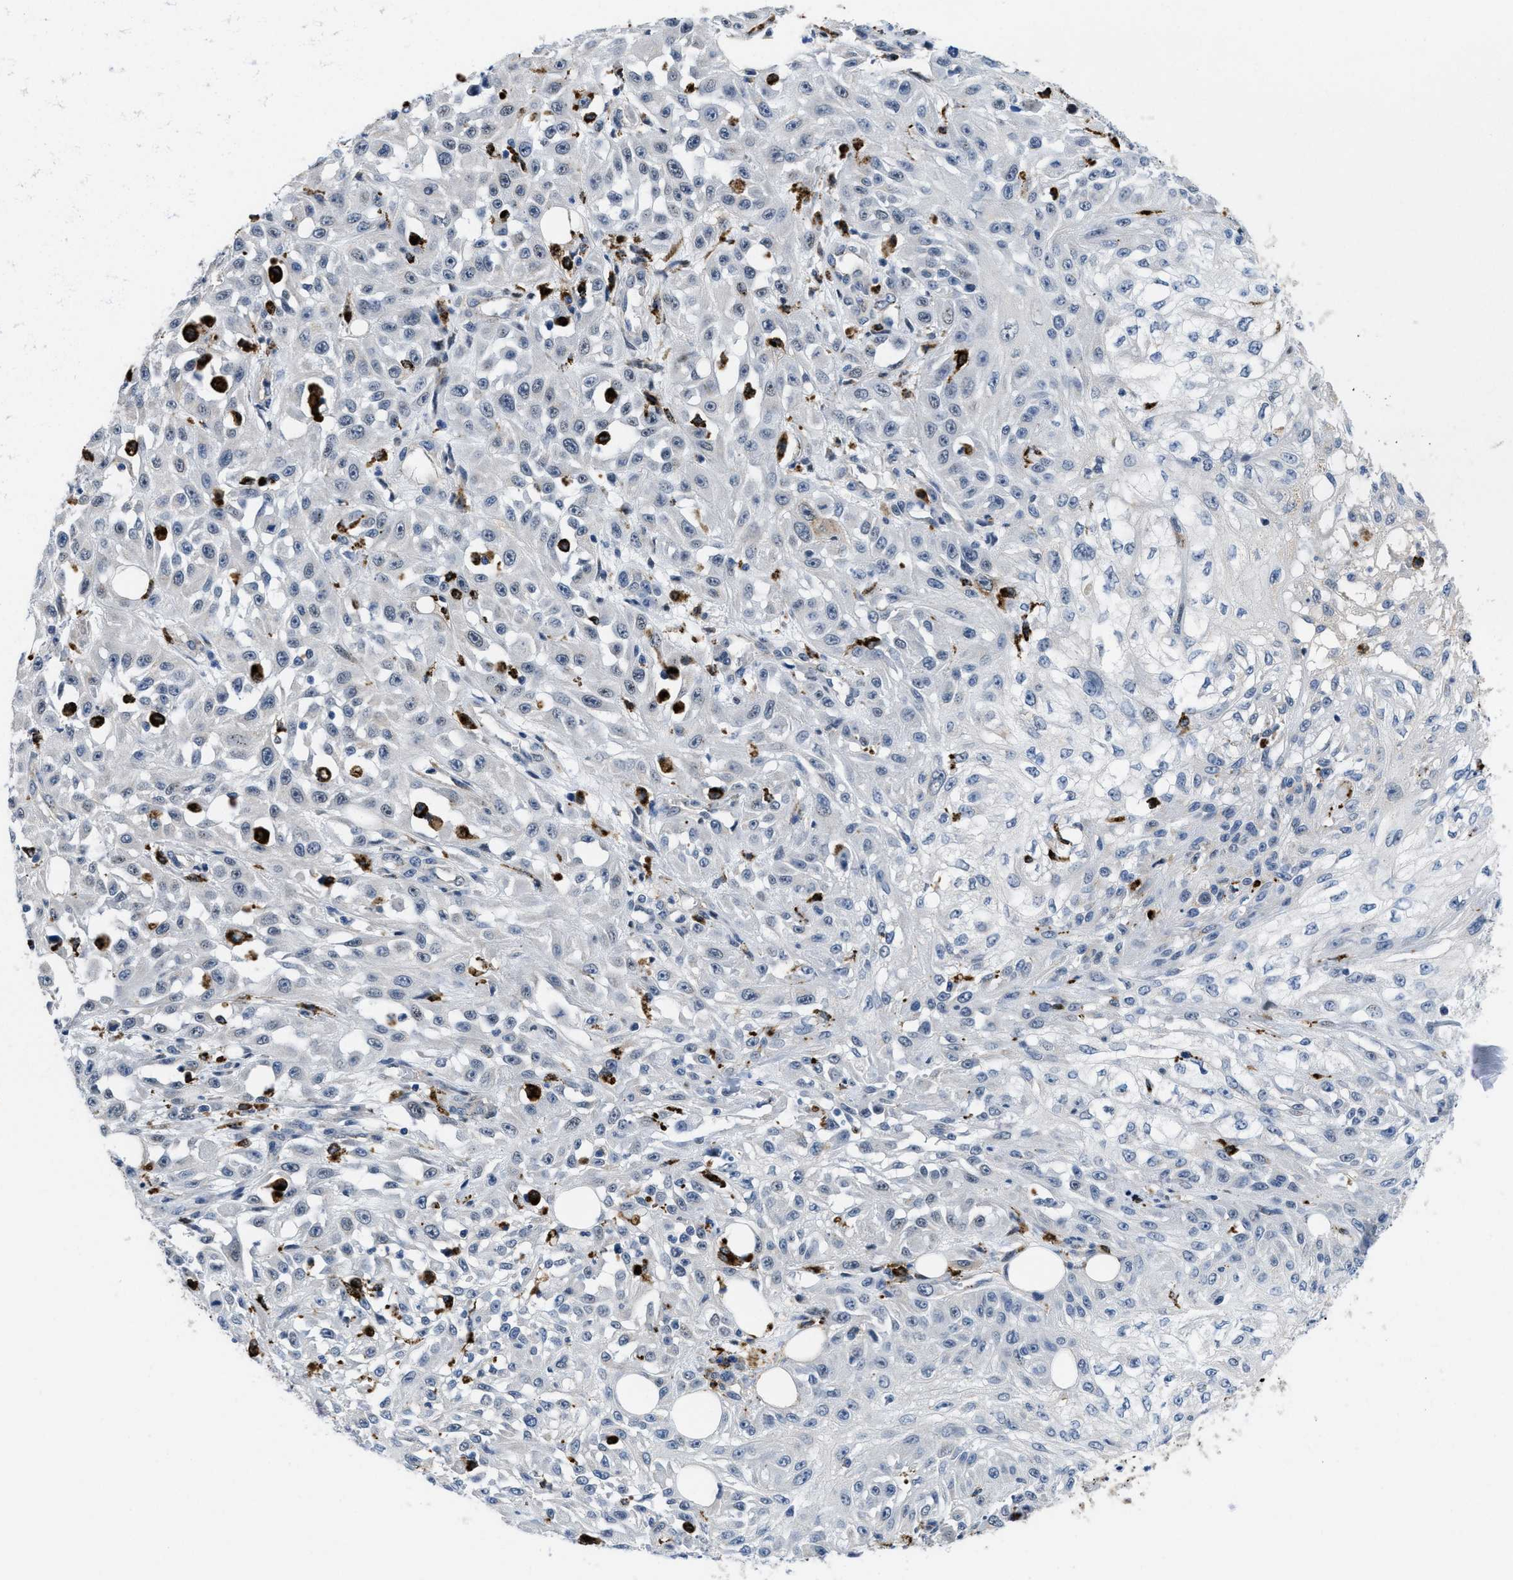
{"staining": {"intensity": "negative", "quantity": "none", "location": "none"}, "tissue": "skin cancer", "cell_type": "Tumor cells", "image_type": "cancer", "snomed": [{"axis": "morphology", "description": "Squamous cell carcinoma, NOS"}, {"axis": "morphology", "description": "Squamous cell carcinoma, metastatic, NOS"}, {"axis": "topography", "description": "Skin"}, {"axis": "topography", "description": "Lymph node"}], "caption": "DAB immunohistochemical staining of human skin metastatic squamous cell carcinoma demonstrates no significant positivity in tumor cells.", "gene": "BMPR2", "patient": {"sex": "male", "age": 75}}